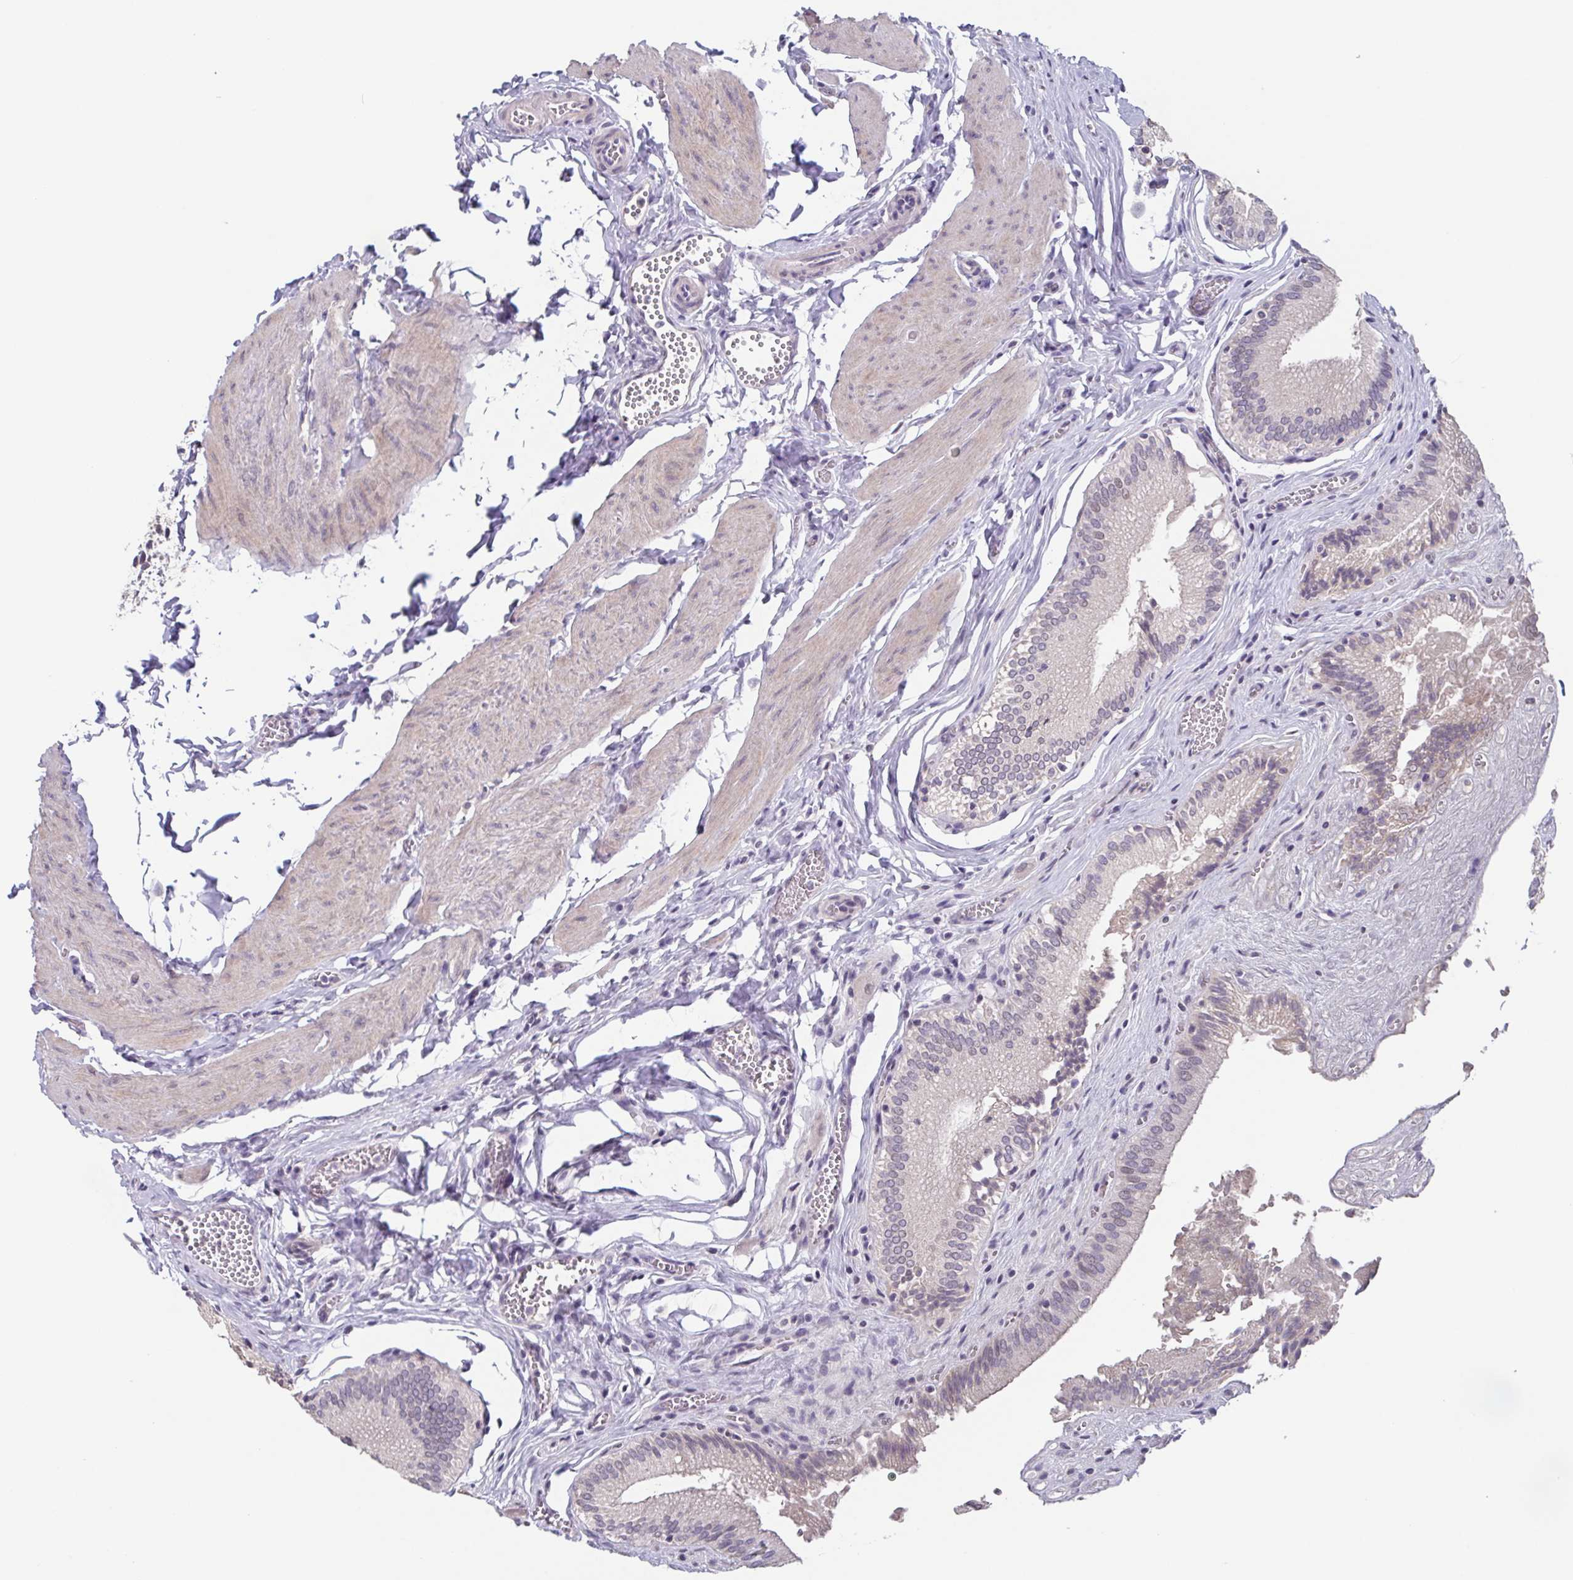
{"staining": {"intensity": "negative", "quantity": "none", "location": "none"}, "tissue": "gallbladder", "cell_type": "Glandular cells", "image_type": "normal", "snomed": [{"axis": "morphology", "description": "Normal tissue, NOS"}, {"axis": "topography", "description": "Gallbladder"}, {"axis": "topography", "description": "Peripheral nerve tissue"}], "caption": "The image demonstrates no significant staining in glandular cells of gallbladder.", "gene": "GHRL", "patient": {"sex": "male", "age": 17}}